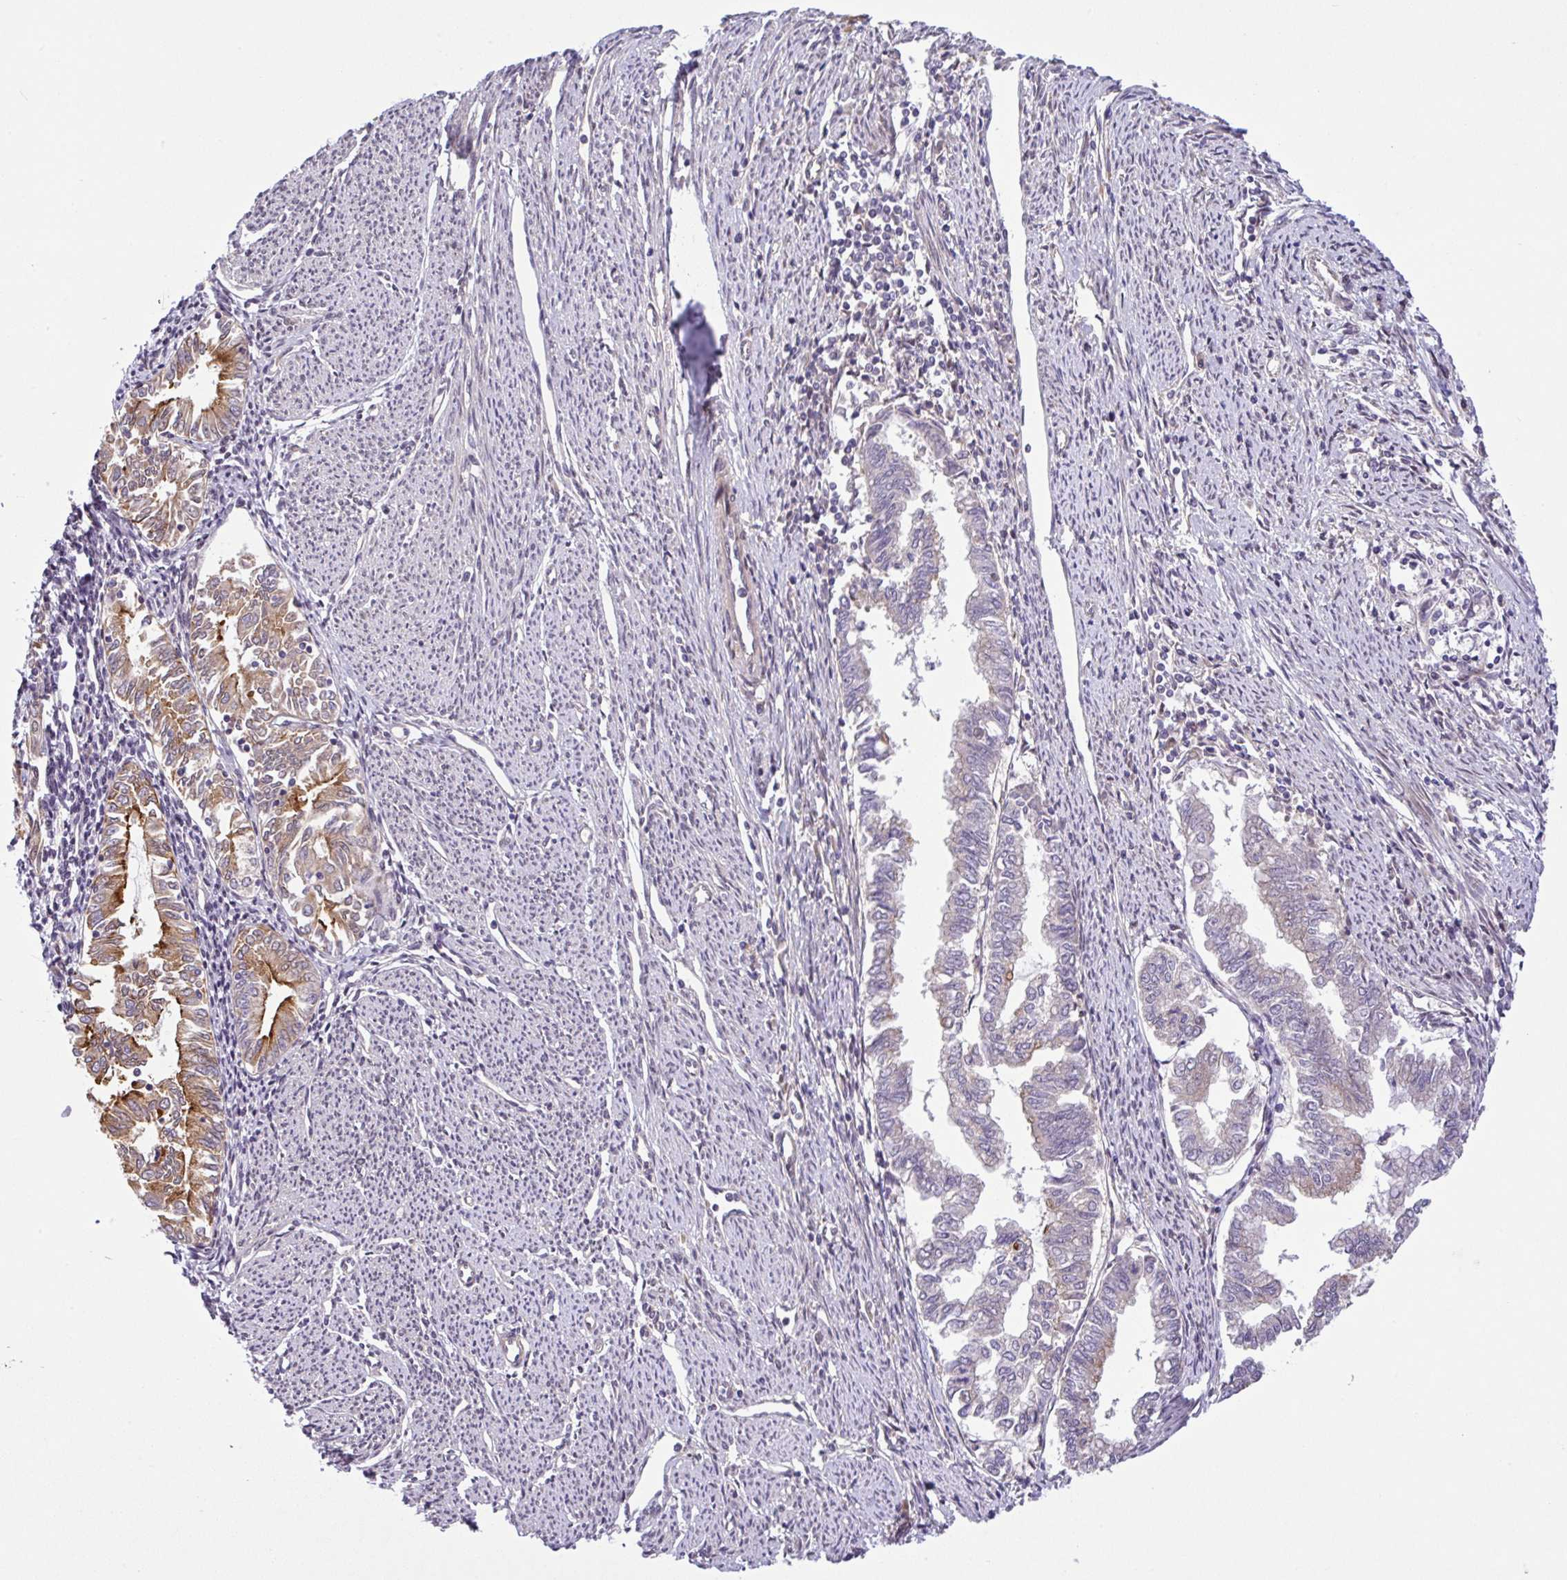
{"staining": {"intensity": "moderate", "quantity": "<25%", "location": "cytoplasmic/membranous"}, "tissue": "endometrial cancer", "cell_type": "Tumor cells", "image_type": "cancer", "snomed": [{"axis": "morphology", "description": "Adenocarcinoma, NOS"}, {"axis": "topography", "description": "Endometrium"}], "caption": "The immunohistochemical stain highlights moderate cytoplasmic/membranous expression in tumor cells of endometrial cancer tissue.", "gene": "UBE4A", "patient": {"sex": "female", "age": 79}}